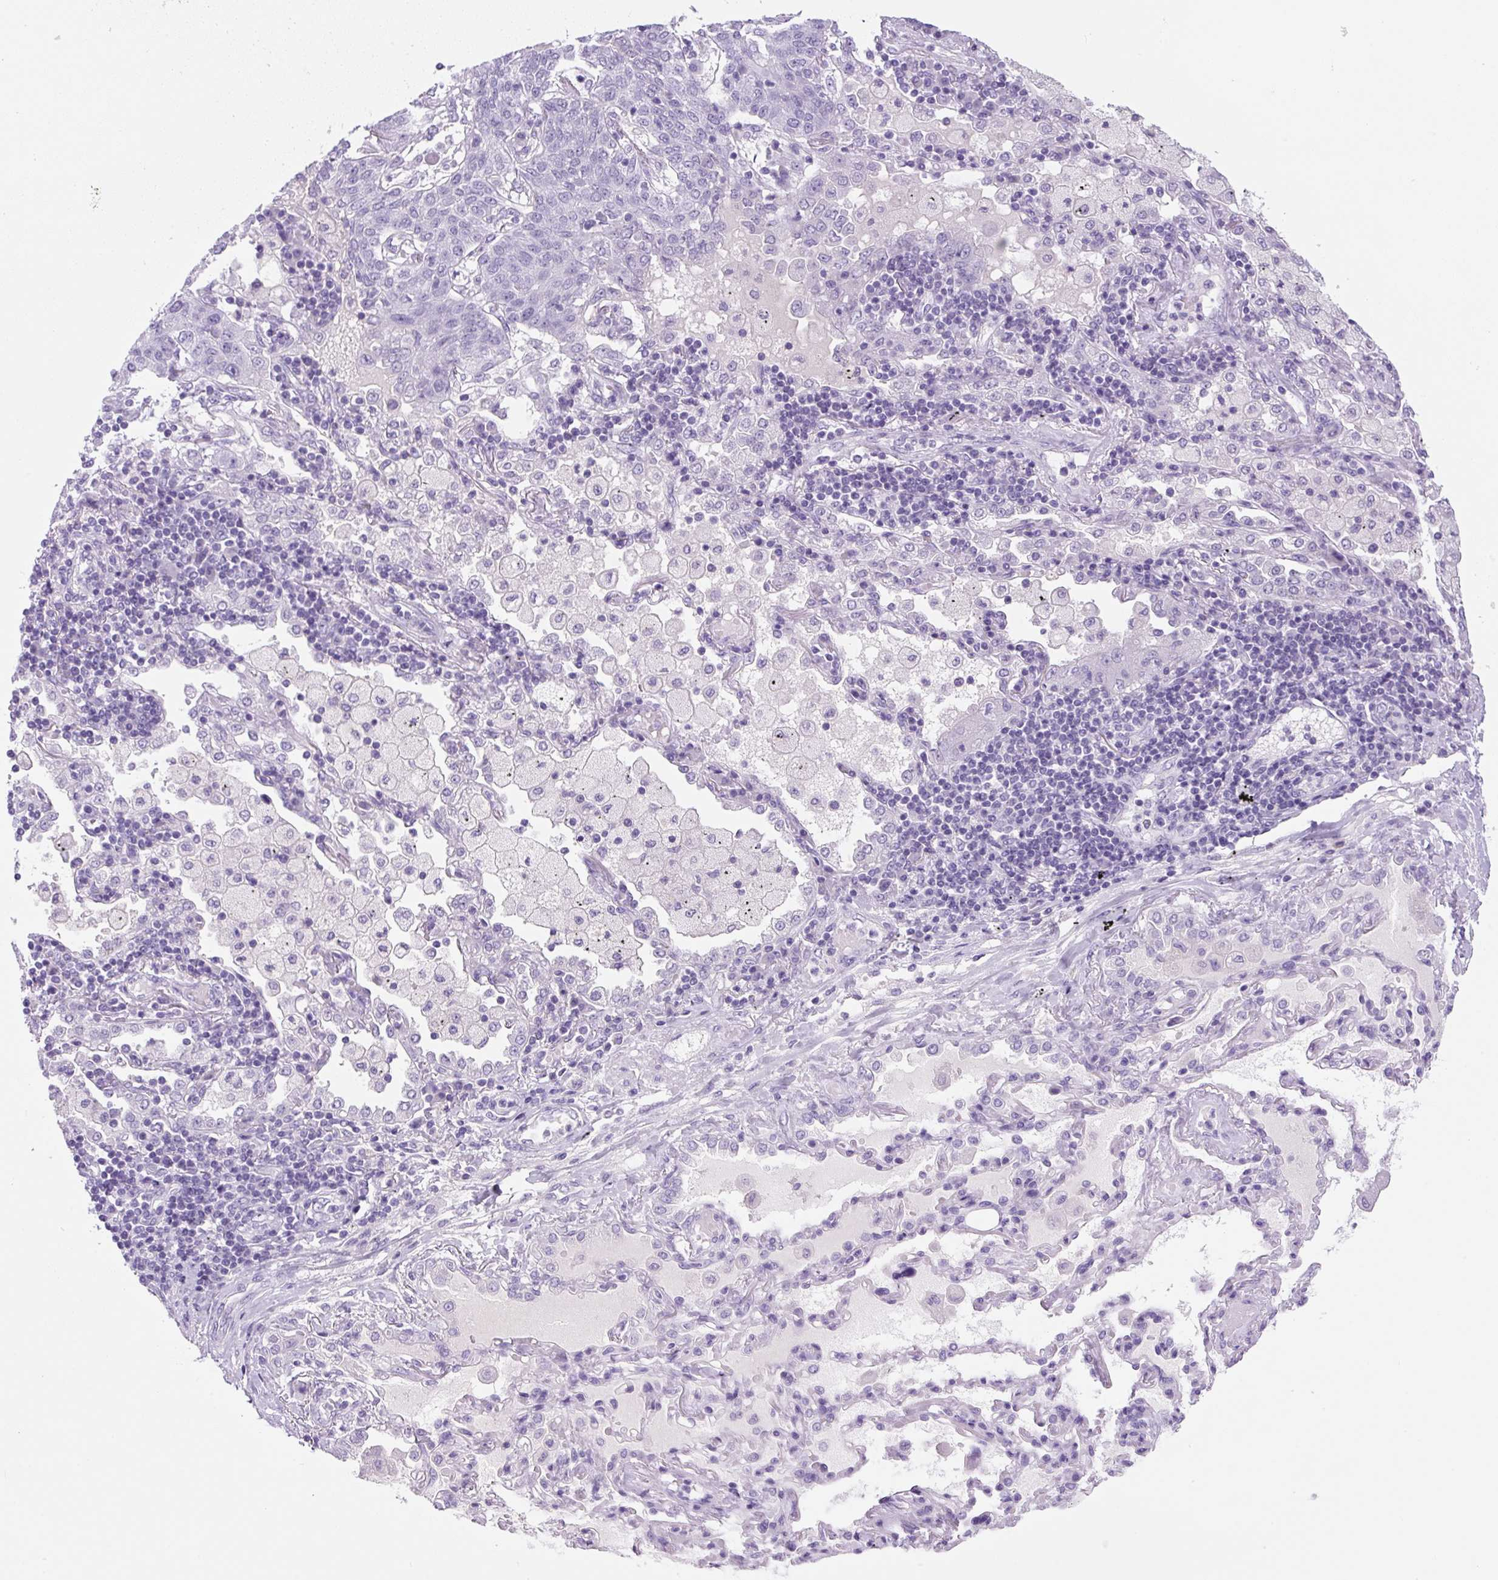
{"staining": {"intensity": "negative", "quantity": "none", "location": "none"}, "tissue": "lung cancer", "cell_type": "Tumor cells", "image_type": "cancer", "snomed": [{"axis": "morphology", "description": "Squamous cell carcinoma, NOS"}, {"axis": "topography", "description": "Lung"}], "caption": "An image of lung squamous cell carcinoma stained for a protein demonstrates no brown staining in tumor cells. (Immunohistochemistry, brightfield microscopy, high magnification).", "gene": "PRRT1", "patient": {"sex": "female", "age": 70}}